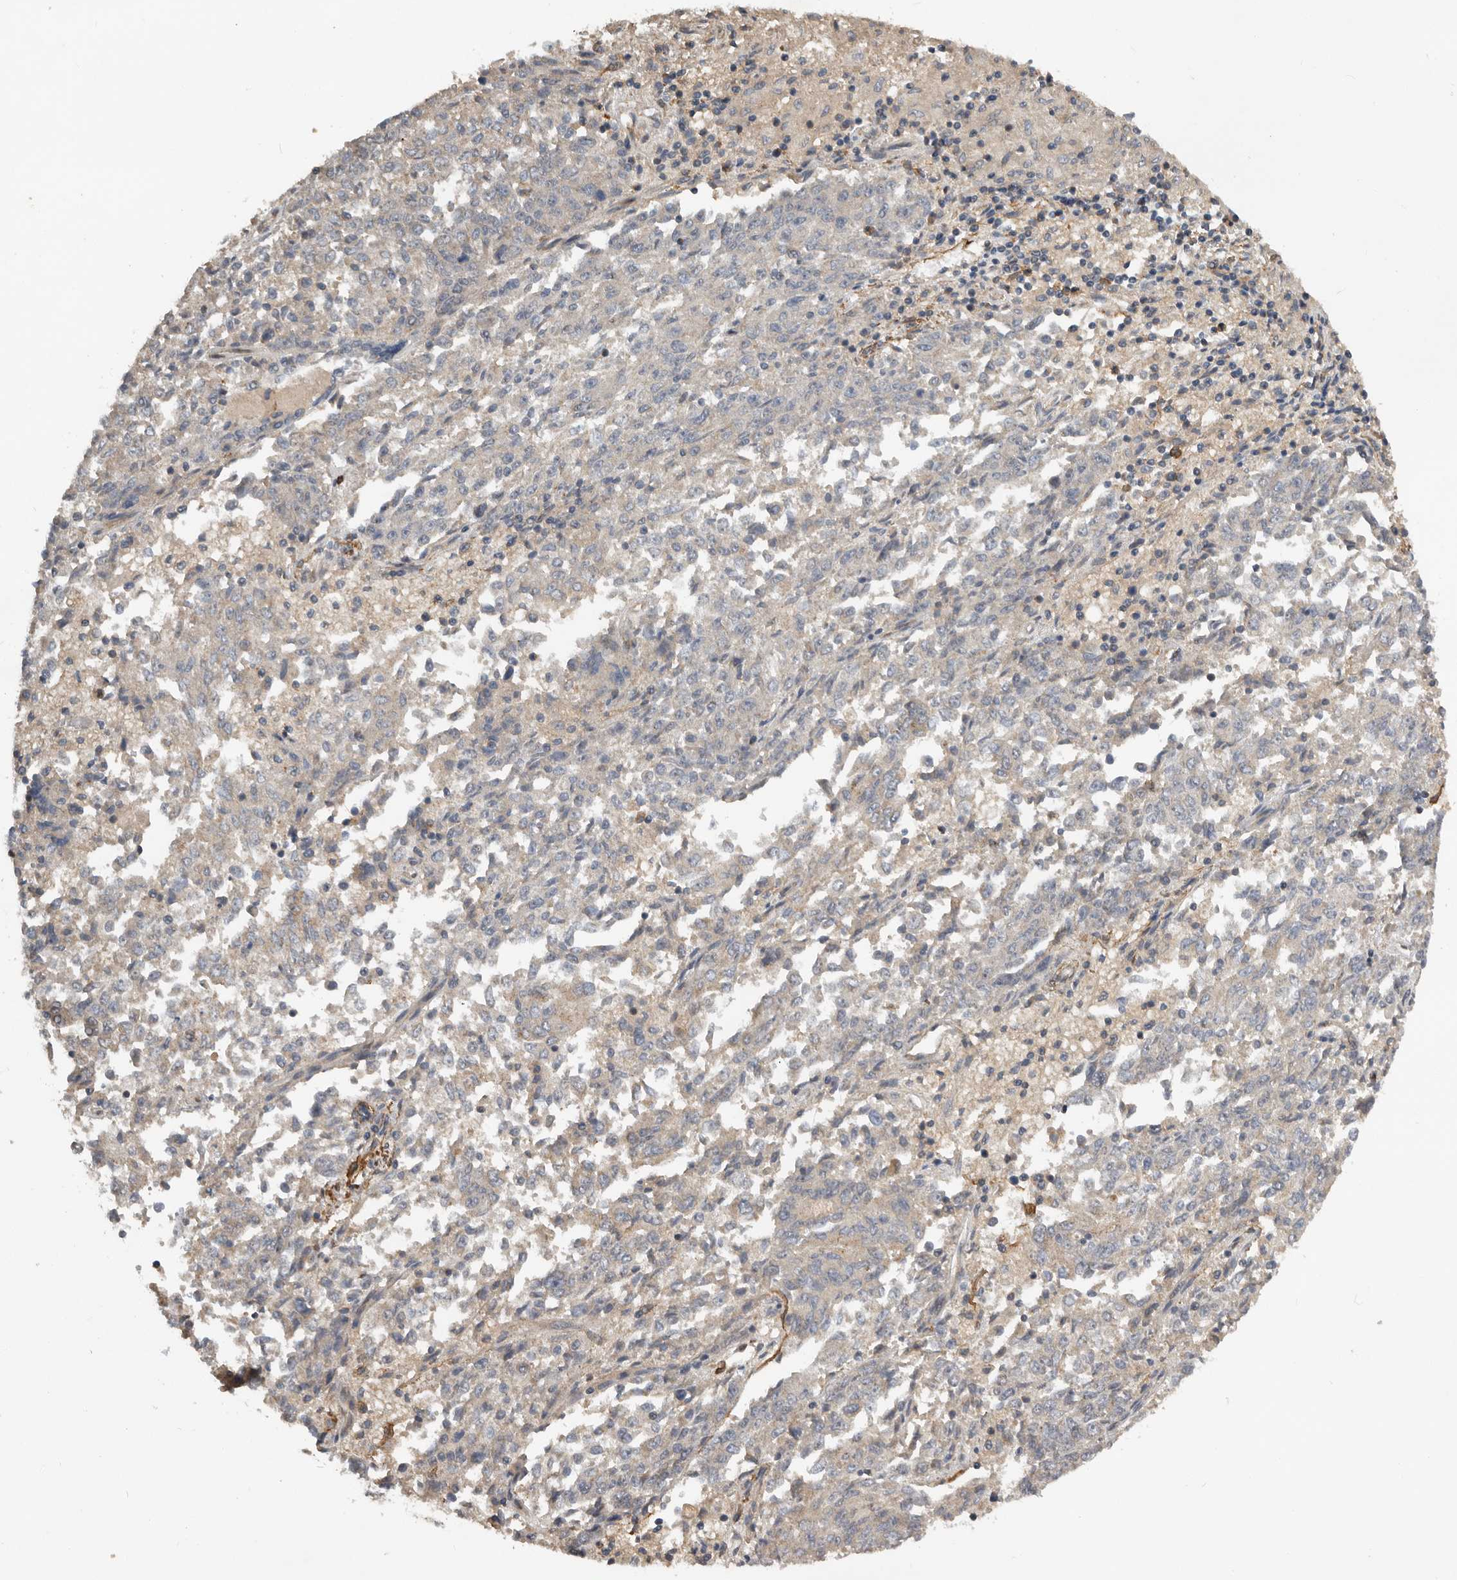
{"staining": {"intensity": "negative", "quantity": "none", "location": "none"}, "tissue": "endometrial cancer", "cell_type": "Tumor cells", "image_type": "cancer", "snomed": [{"axis": "morphology", "description": "Adenocarcinoma, NOS"}, {"axis": "topography", "description": "Endometrium"}], "caption": "IHC of human endometrial adenocarcinoma exhibits no expression in tumor cells.", "gene": "RNF157", "patient": {"sex": "female", "age": 80}}